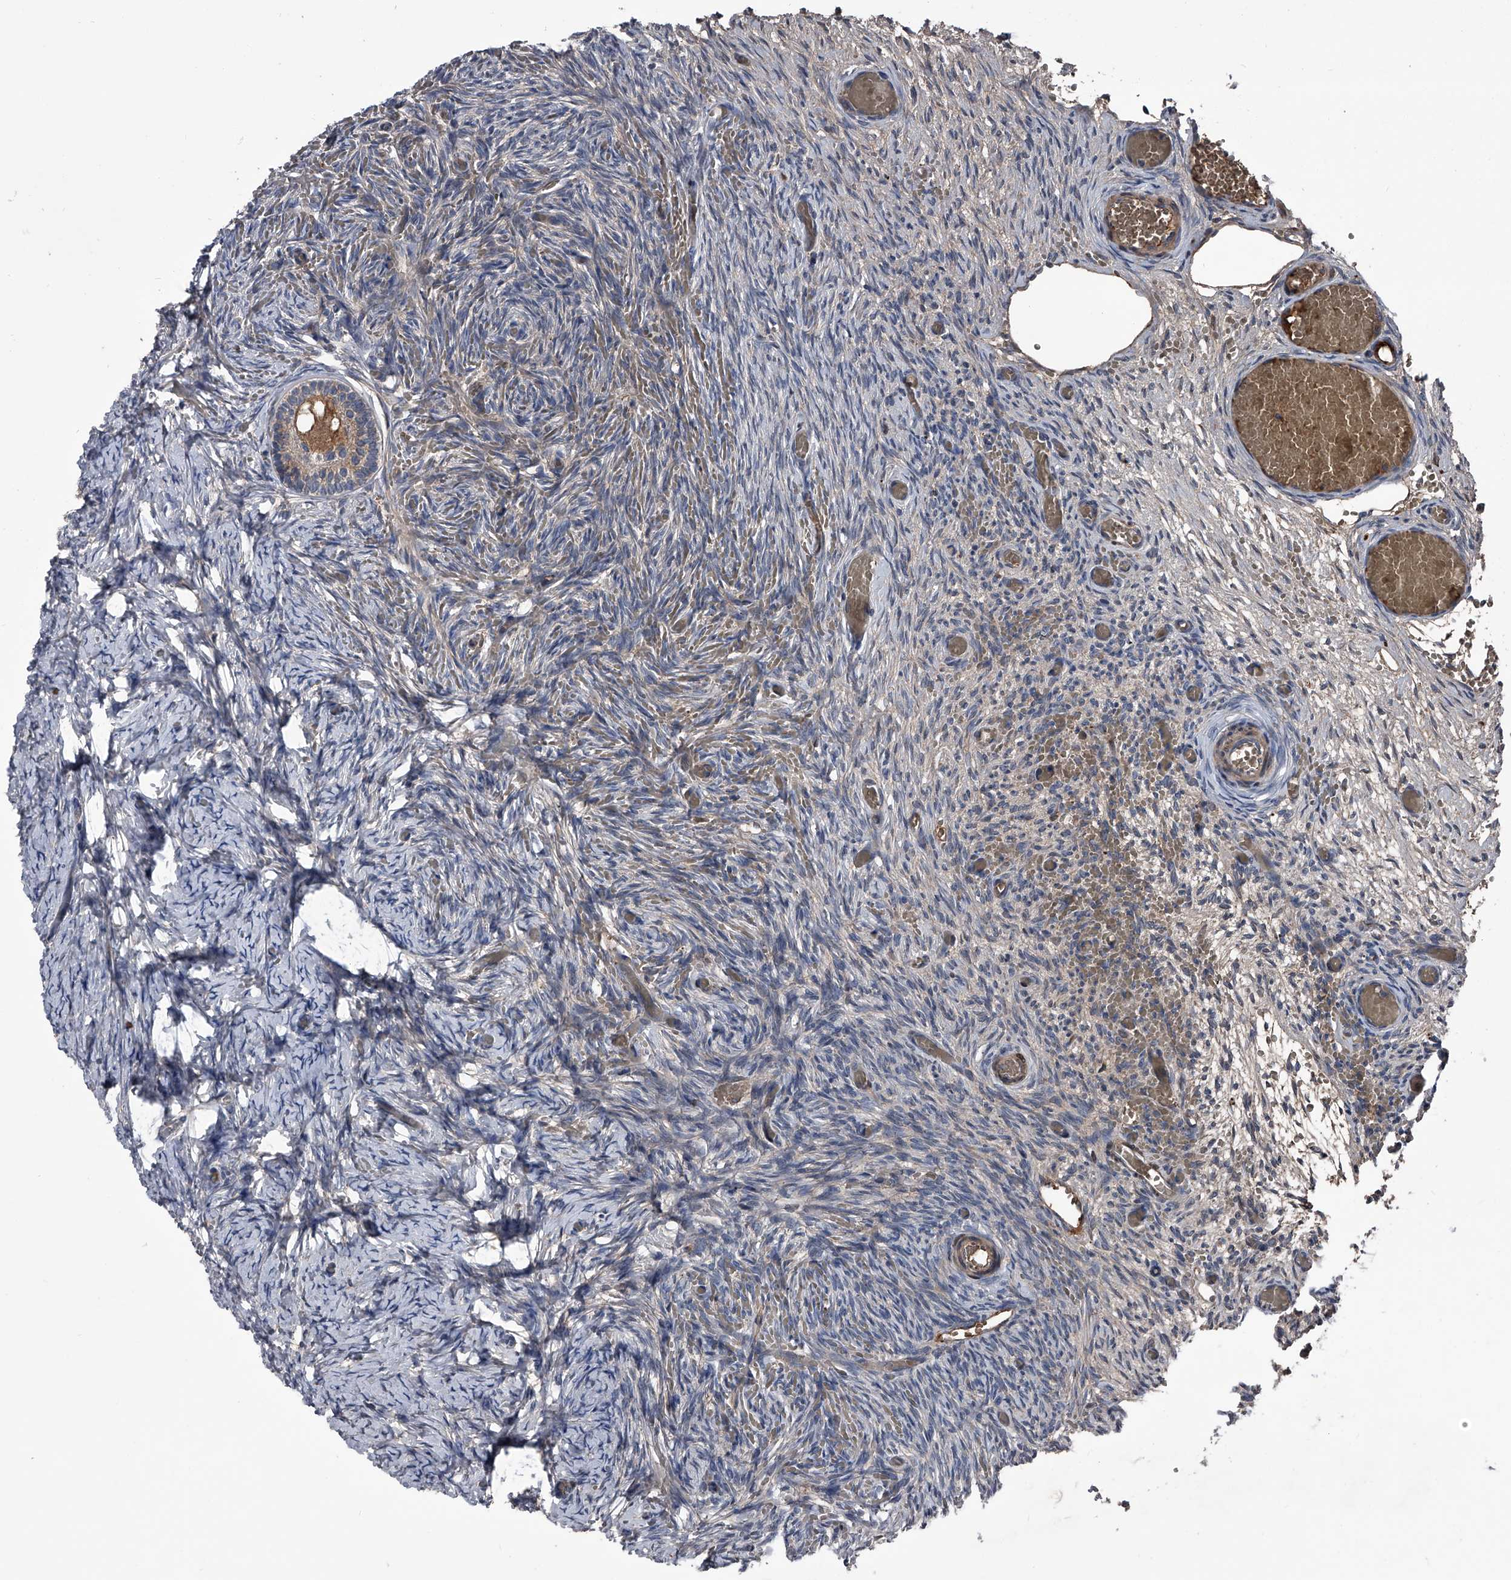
{"staining": {"intensity": "moderate", "quantity": ">75%", "location": "cytoplasmic/membranous"}, "tissue": "ovary", "cell_type": "Follicle cells", "image_type": "normal", "snomed": [{"axis": "morphology", "description": "Adenocarcinoma, NOS"}, {"axis": "topography", "description": "Endometrium"}], "caption": "A brown stain shows moderate cytoplasmic/membranous staining of a protein in follicle cells of unremarkable ovary.", "gene": "KIF13A", "patient": {"sex": "female", "age": 32}}